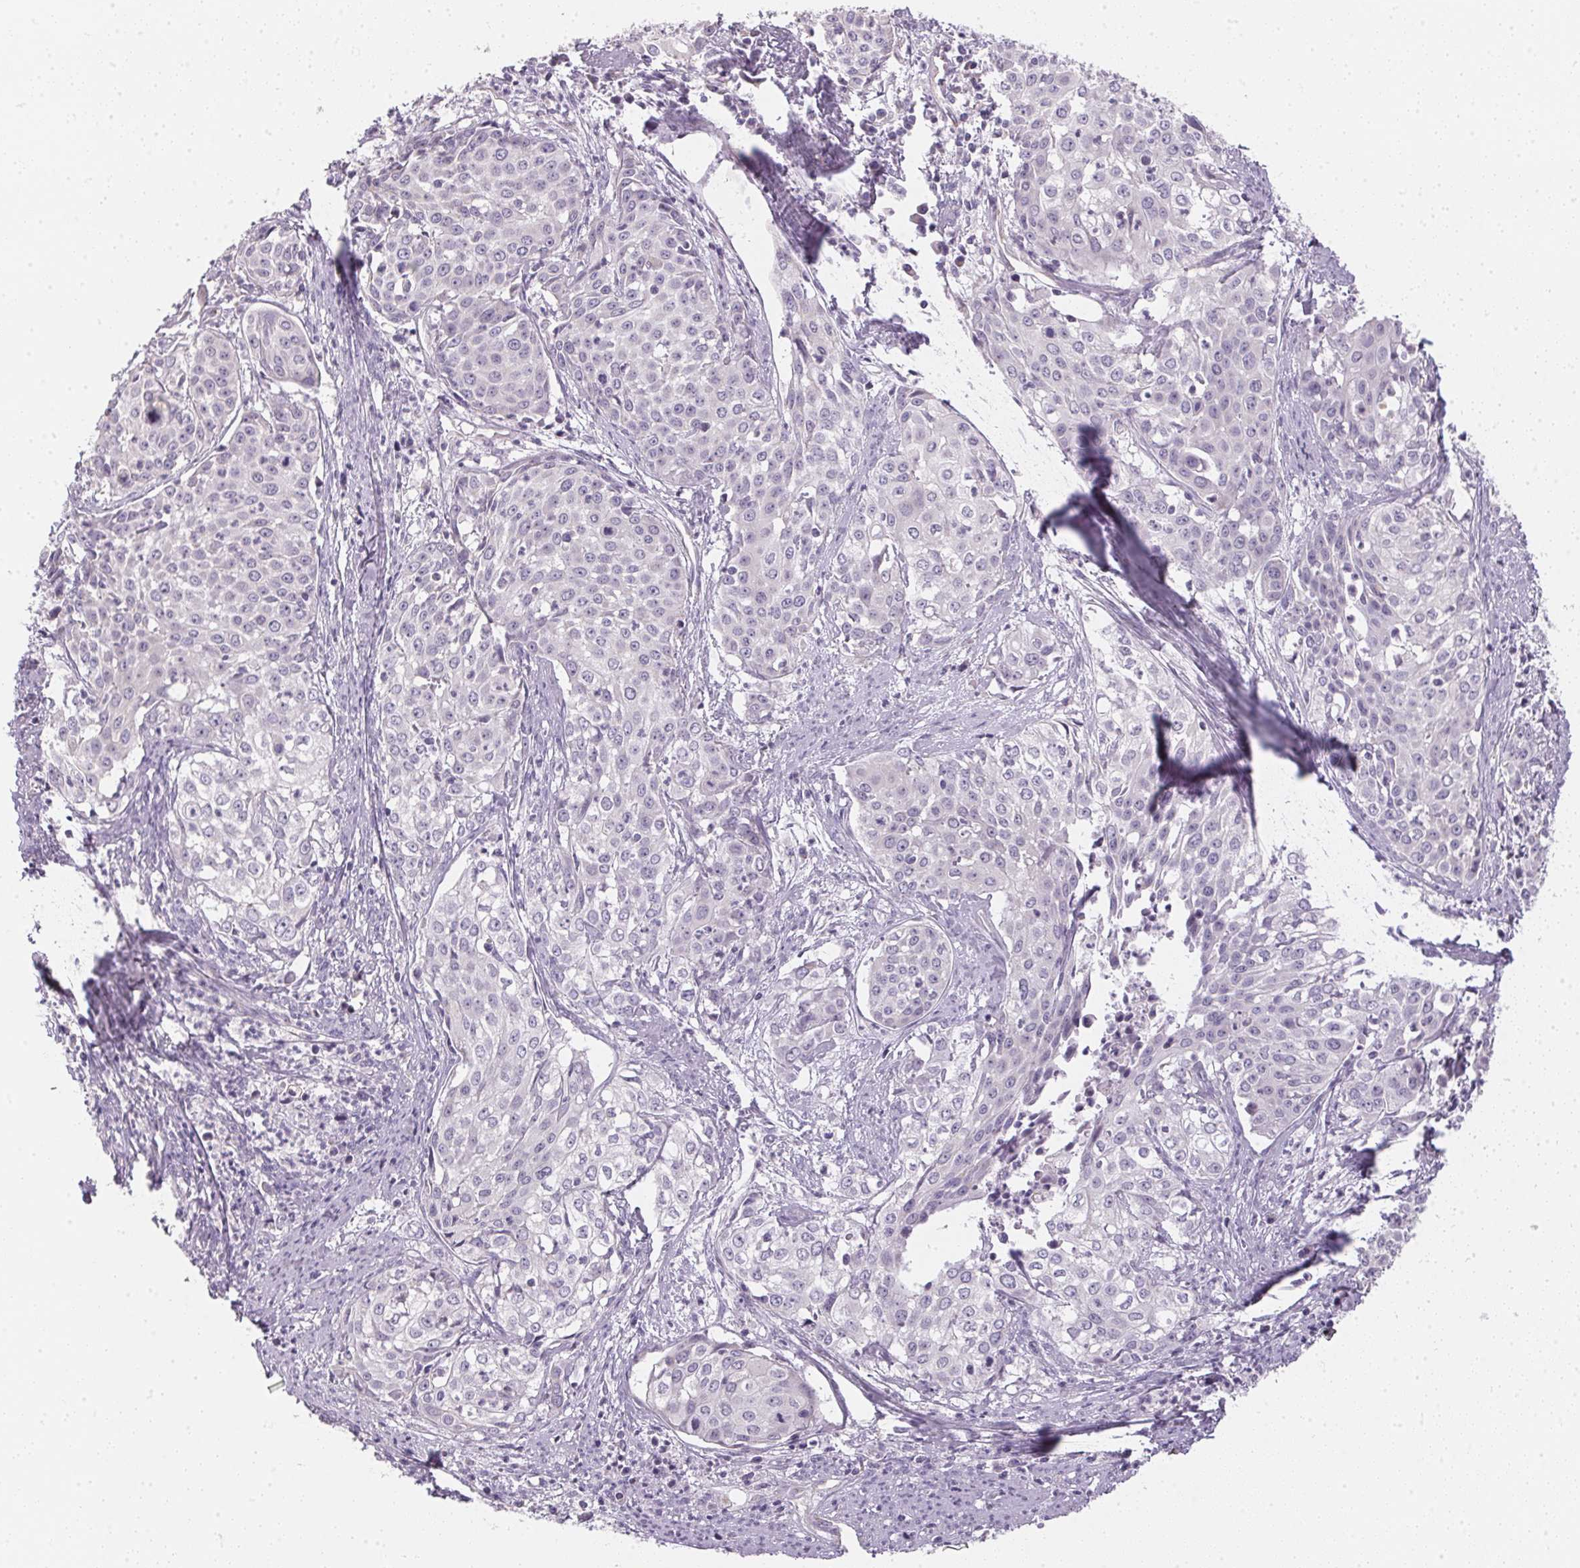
{"staining": {"intensity": "negative", "quantity": "none", "location": "none"}, "tissue": "cervical cancer", "cell_type": "Tumor cells", "image_type": "cancer", "snomed": [{"axis": "morphology", "description": "Squamous cell carcinoma, NOS"}, {"axis": "topography", "description": "Cervix"}], "caption": "An immunohistochemistry (IHC) micrograph of cervical squamous cell carcinoma is shown. There is no staining in tumor cells of cervical squamous cell carcinoma.", "gene": "SMYD1", "patient": {"sex": "female", "age": 39}}